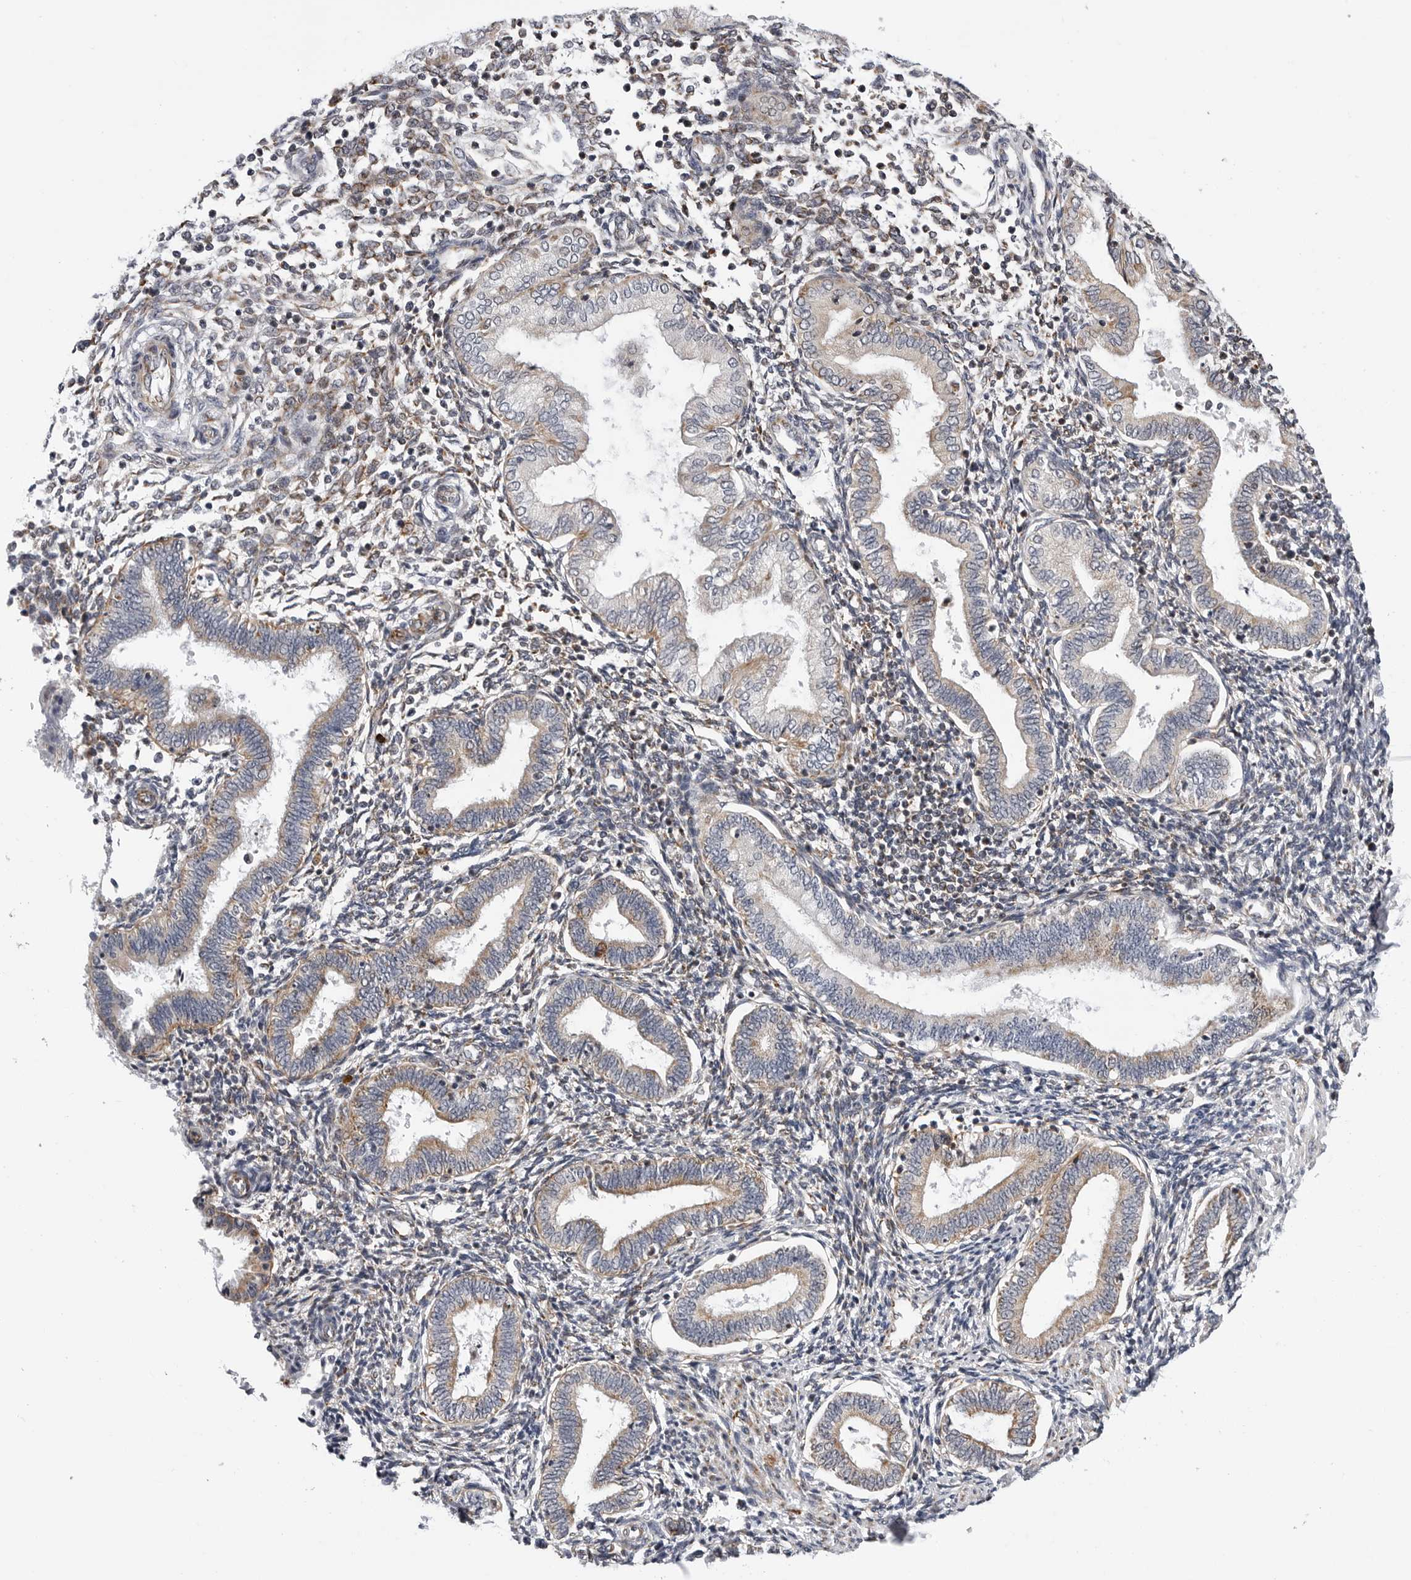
{"staining": {"intensity": "negative", "quantity": "none", "location": "none"}, "tissue": "endometrium", "cell_type": "Cells in endometrial stroma", "image_type": "normal", "snomed": [{"axis": "morphology", "description": "Normal tissue, NOS"}, {"axis": "topography", "description": "Endometrium"}], "caption": "This image is of unremarkable endometrium stained with immunohistochemistry (IHC) to label a protein in brown with the nuclei are counter-stained blue. There is no expression in cells in endometrial stroma.", "gene": "CDK20", "patient": {"sex": "female", "age": 53}}